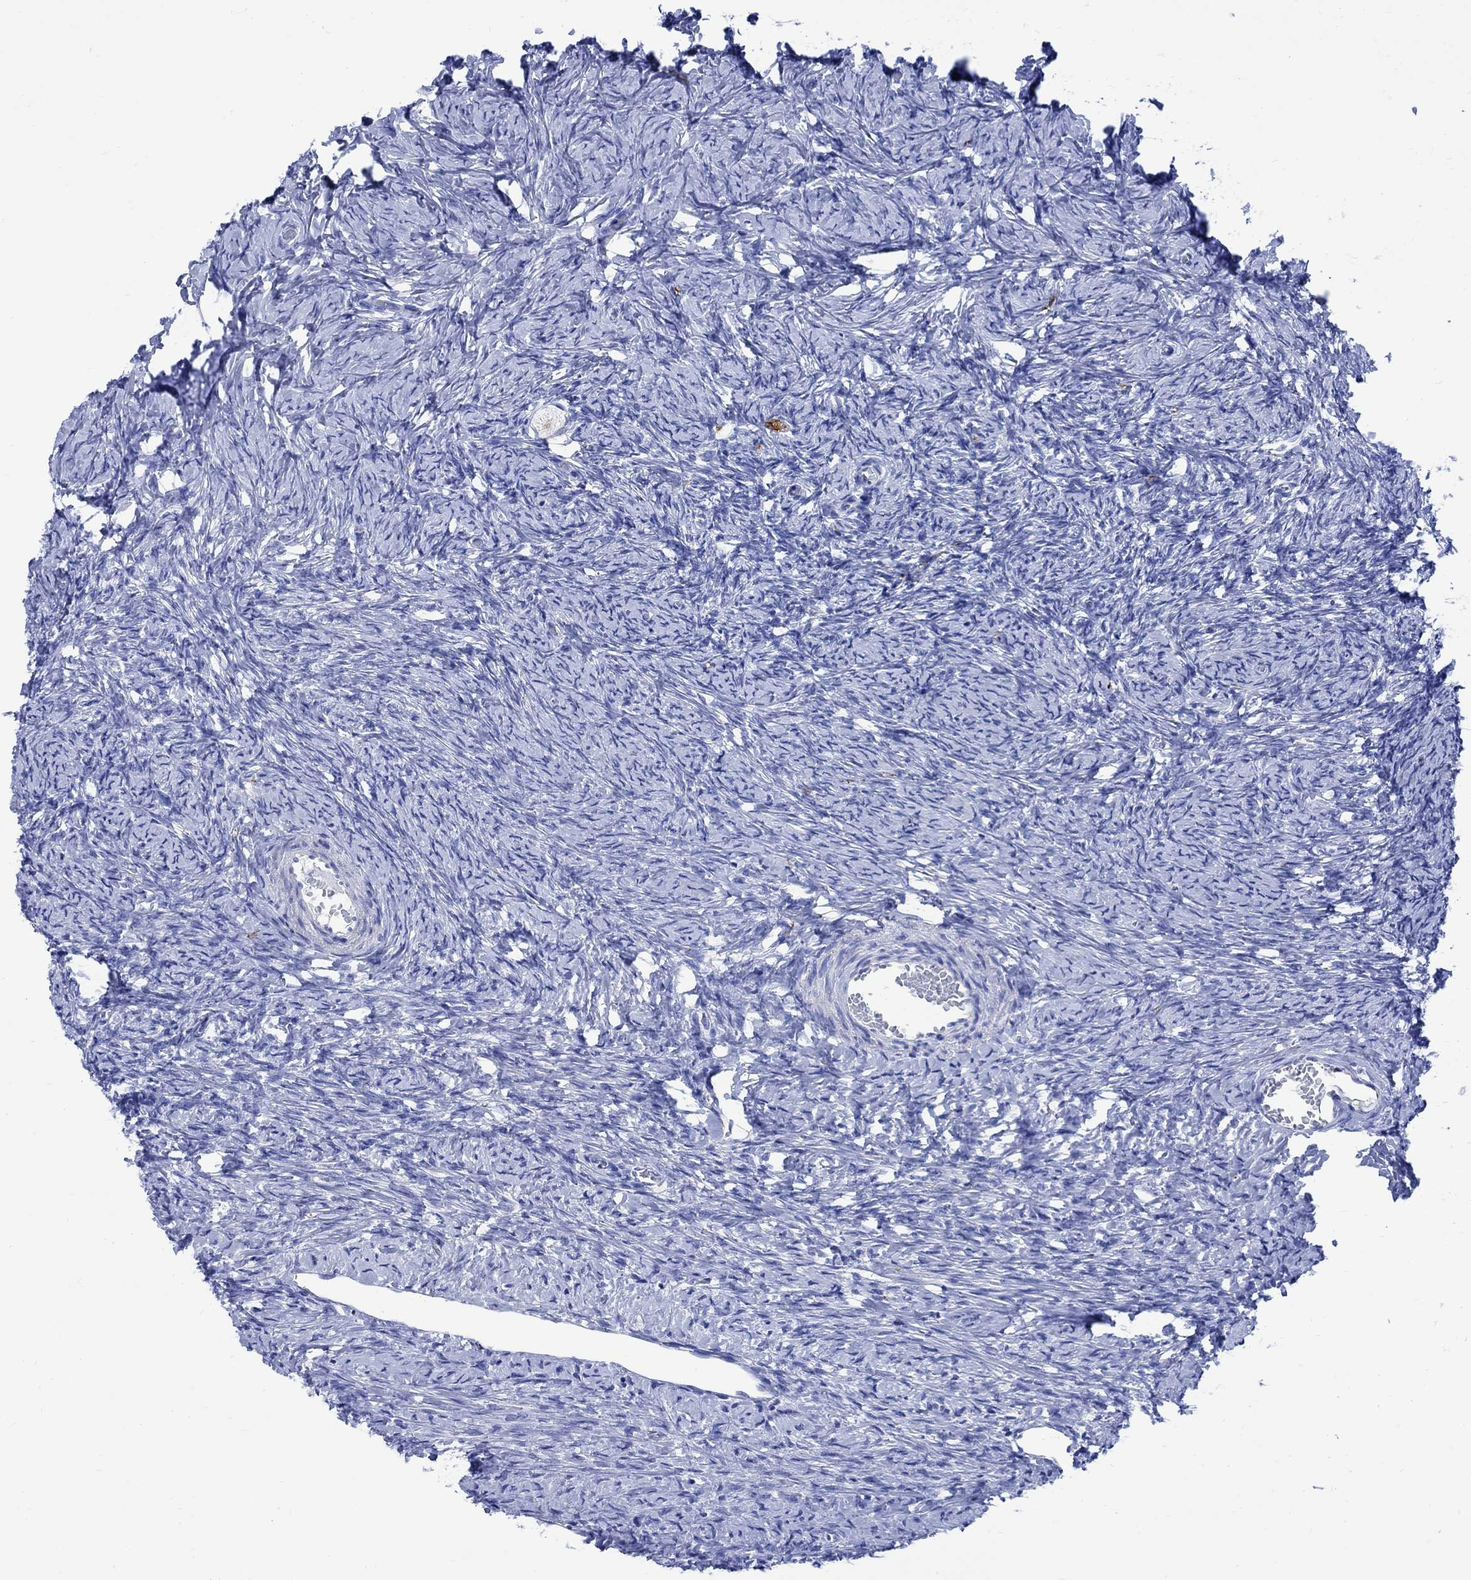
{"staining": {"intensity": "moderate", "quantity": "<25%", "location": "cytoplasmic/membranous"}, "tissue": "ovary", "cell_type": "Follicle cells", "image_type": "normal", "snomed": [{"axis": "morphology", "description": "Normal tissue, NOS"}, {"axis": "topography", "description": "Ovary"}], "caption": "This photomicrograph displays IHC staining of normal human ovary, with low moderate cytoplasmic/membranous positivity in approximately <25% of follicle cells.", "gene": "CPLX1", "patient": {"sex": "female", "age": 39}}